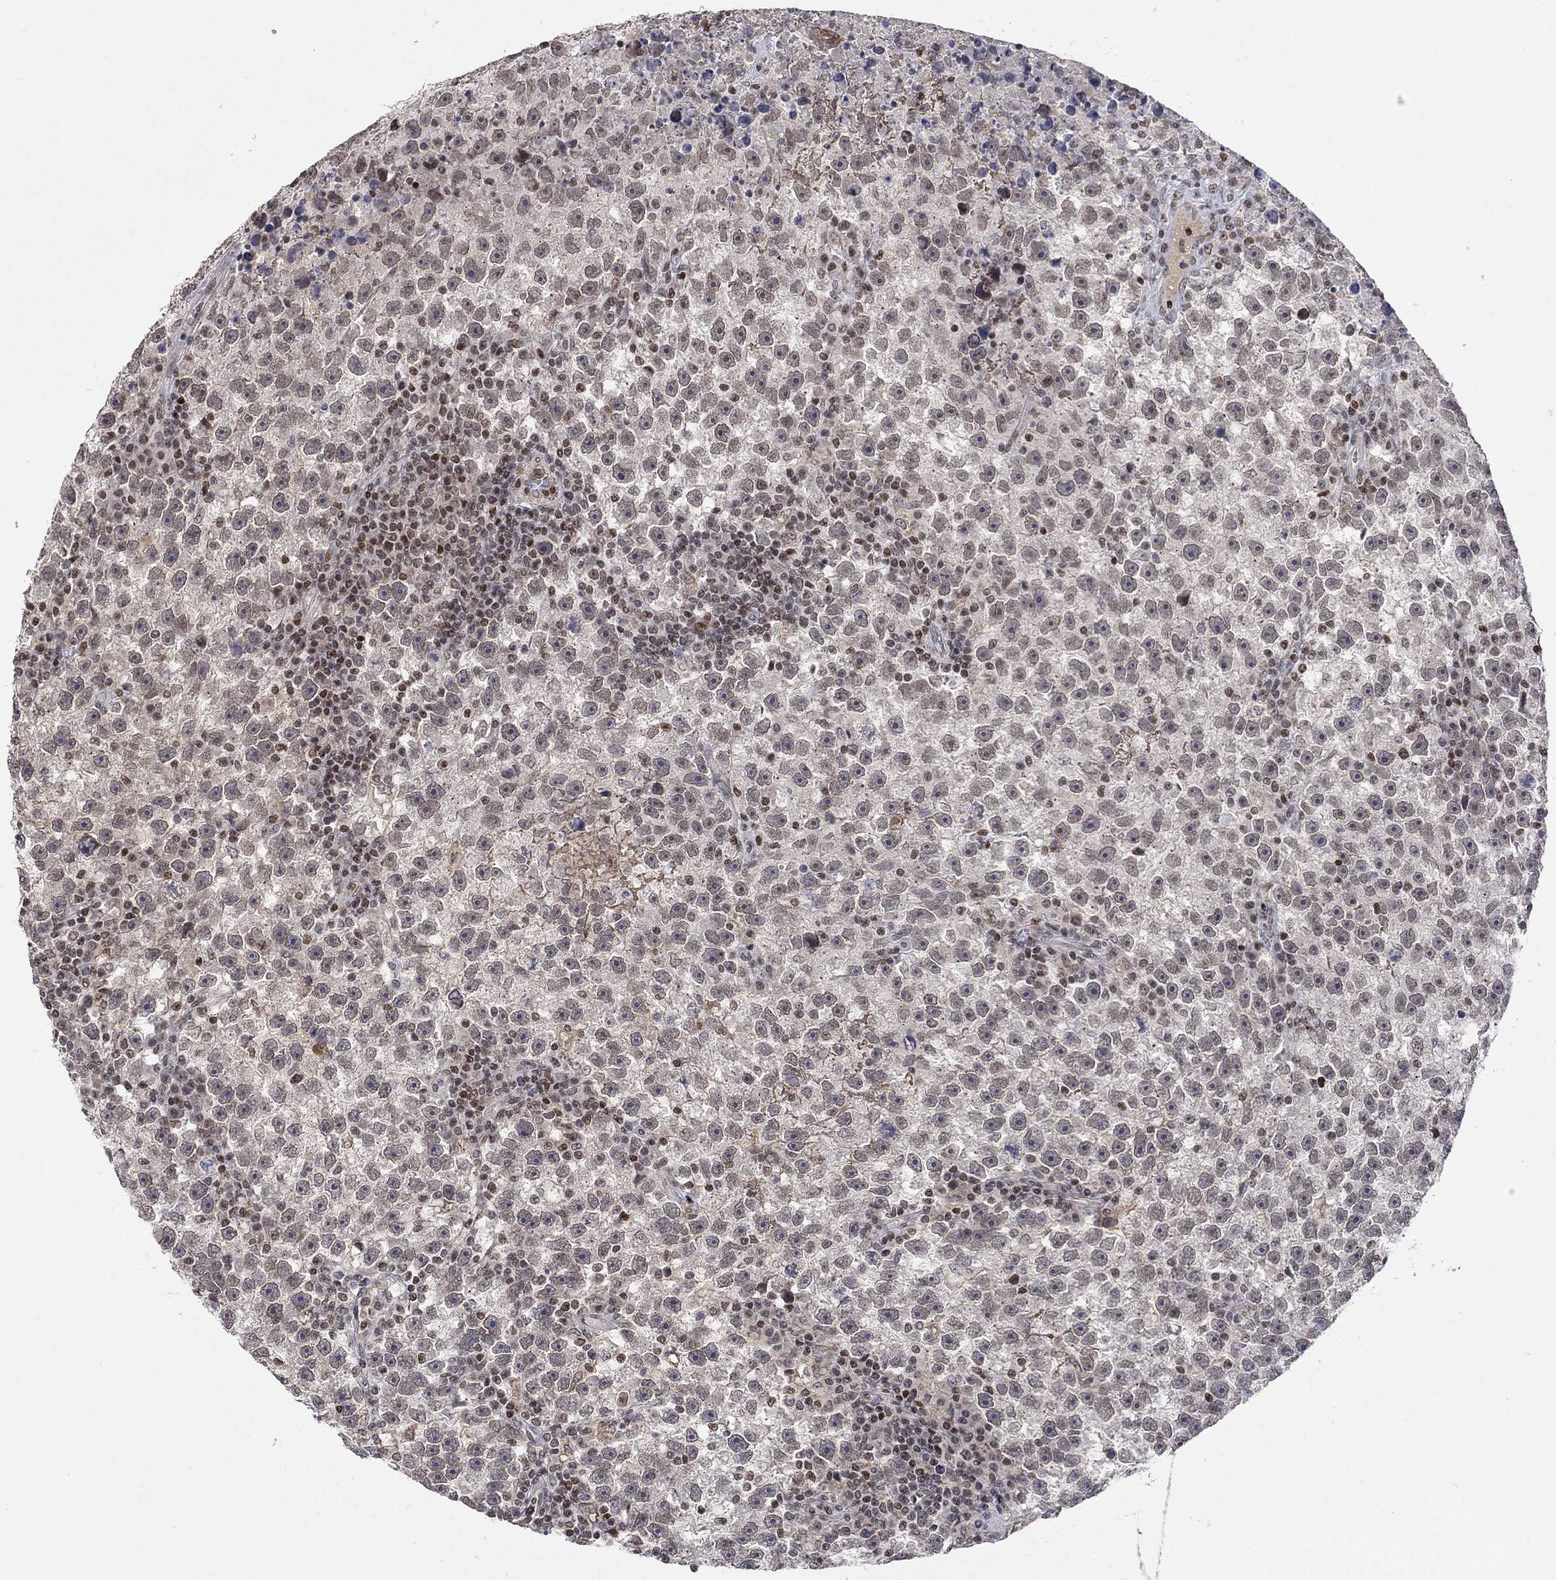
{"staining": {"intensity": "negative", "quantity": "none", "location": "none"}, "tissue": "testis cancer", "cell_type": "Tumor cells", "image_type": "cancer", "snomed": [{"axis": "morphology", "description": "Seminoma, NOS"}, {"axis": "topography", "description": "Testis"}], "caption": "Photomicrograph shows no significant protein positivity in tumor cells of testis cancer (seminoma).", "gene": "KLF12", "patient": {"sex": "male", "age": 47}}